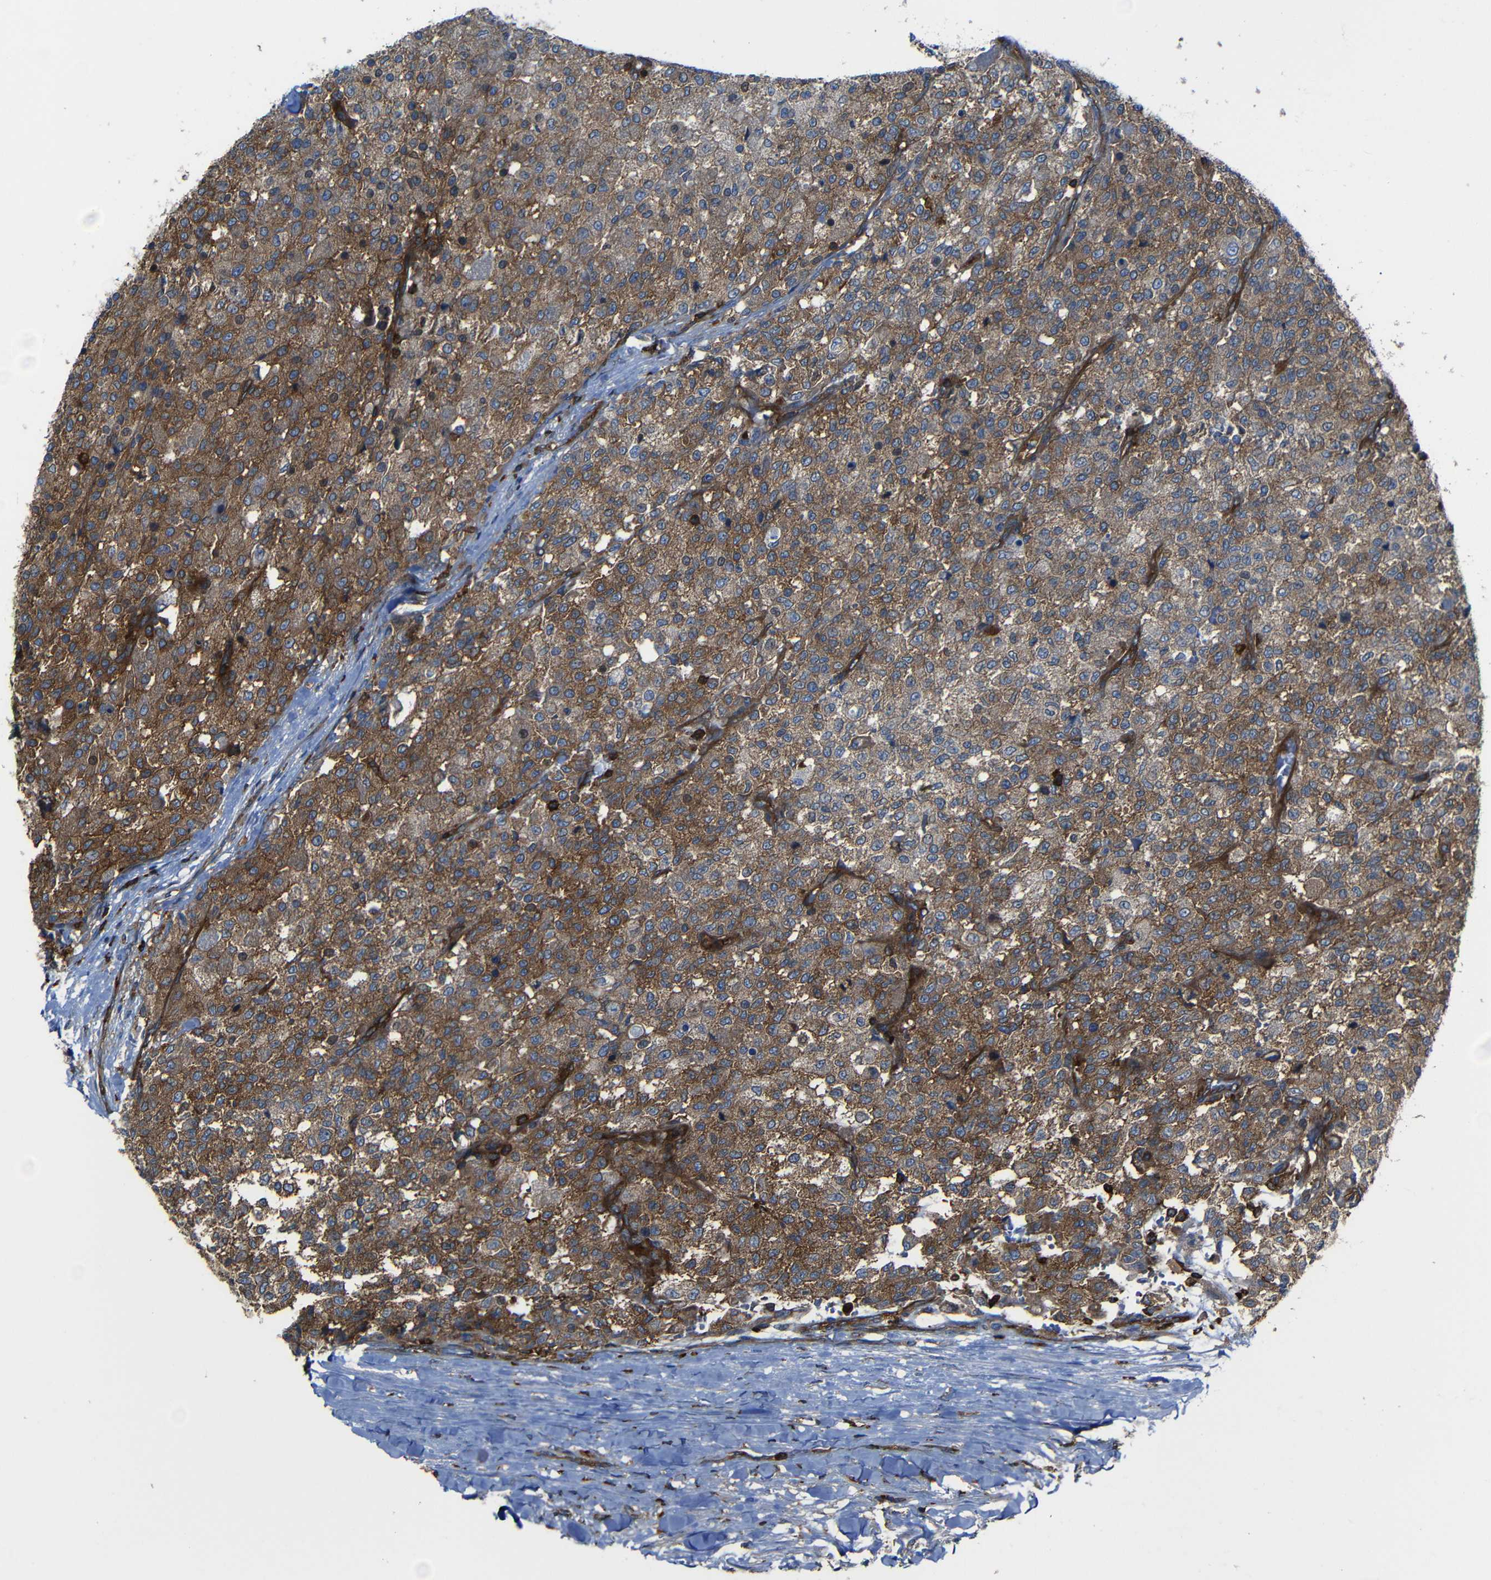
{"staining": {"intensity": "moderate", "quantity": ">75%", "location": "cytoplasmic/membranous"}, "tissue": "testis cancer", "cell_type": "Tumor cells", "image_type": "cancer", "snomed": [{"axis": "morphology", "description": "Seminoma, NOS"}, {"axis": "topography", "description": "Testis"}], "caption": "Immunohistochemistry staining of testis seminoma, which exhibits medium levels of moderate cytoplasmic/membranous staining in about >75% of tumor cells indicating moderate cytoplasmic/membranous protein expression. The staining was performed using DAB (3,3'-diaminobenzidine) (brown) for protein detection and nuclei were counterstained in hematoxylin (blue).", "gene": "ARHGEF1", "patient": {"sex": "male", "age": 59}}